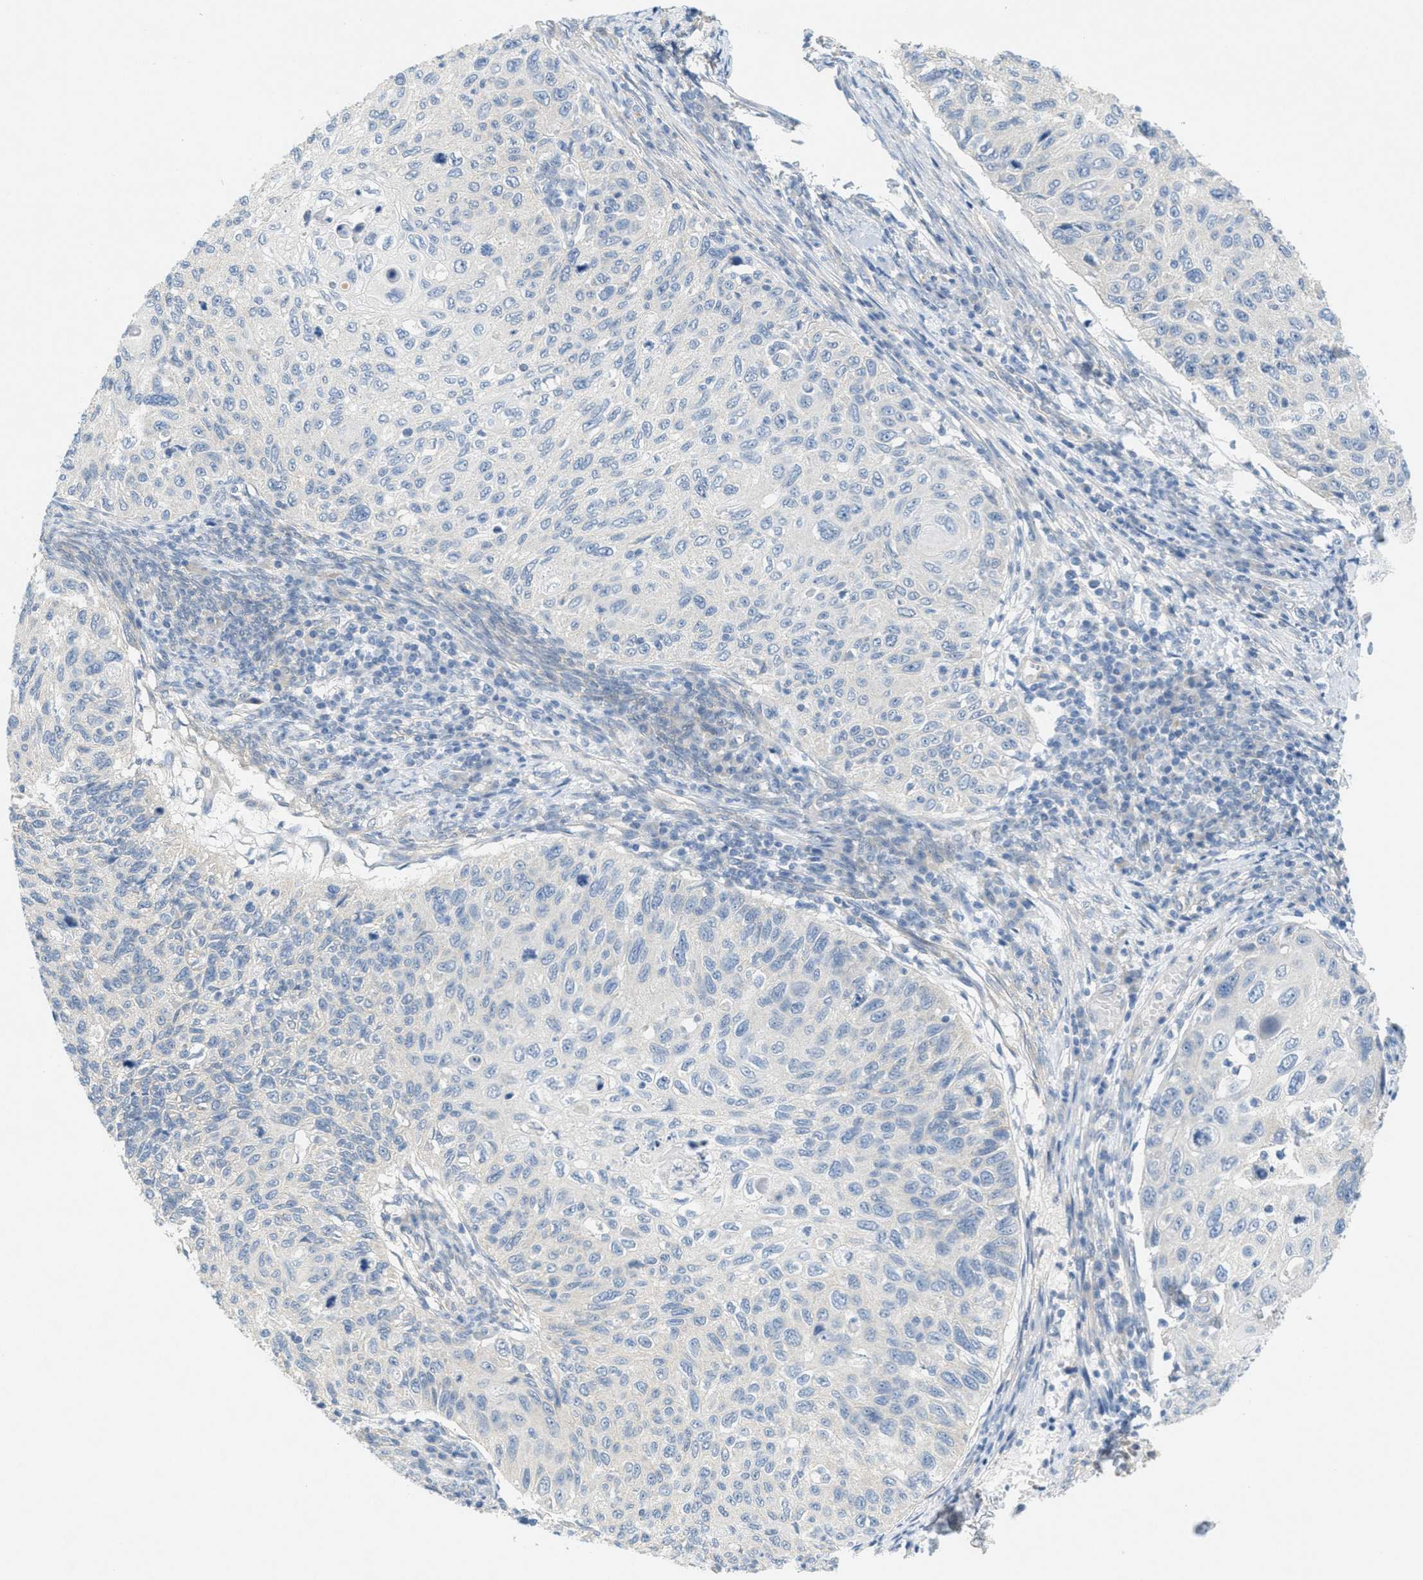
{"staining": {"intensity": "negative", "quantity": "none", "location": "none"}, "tissue": "cervical cancer", "cell_type": "Tumor cells", "image_type": "cancer", "snomed": [{"axis": "morphology", "description": "Squamous cell carcinoma, NOS"}, {"axis": "topography", "description": "Cervix"}], "caption": "Immunohistochemistry (IHC) of human cervical cancer (squamous cell carcinoma) shows no staining in tumor cells.", "gene": "ZFYVE9", "patient": {"sex": "female", "age": 70}}